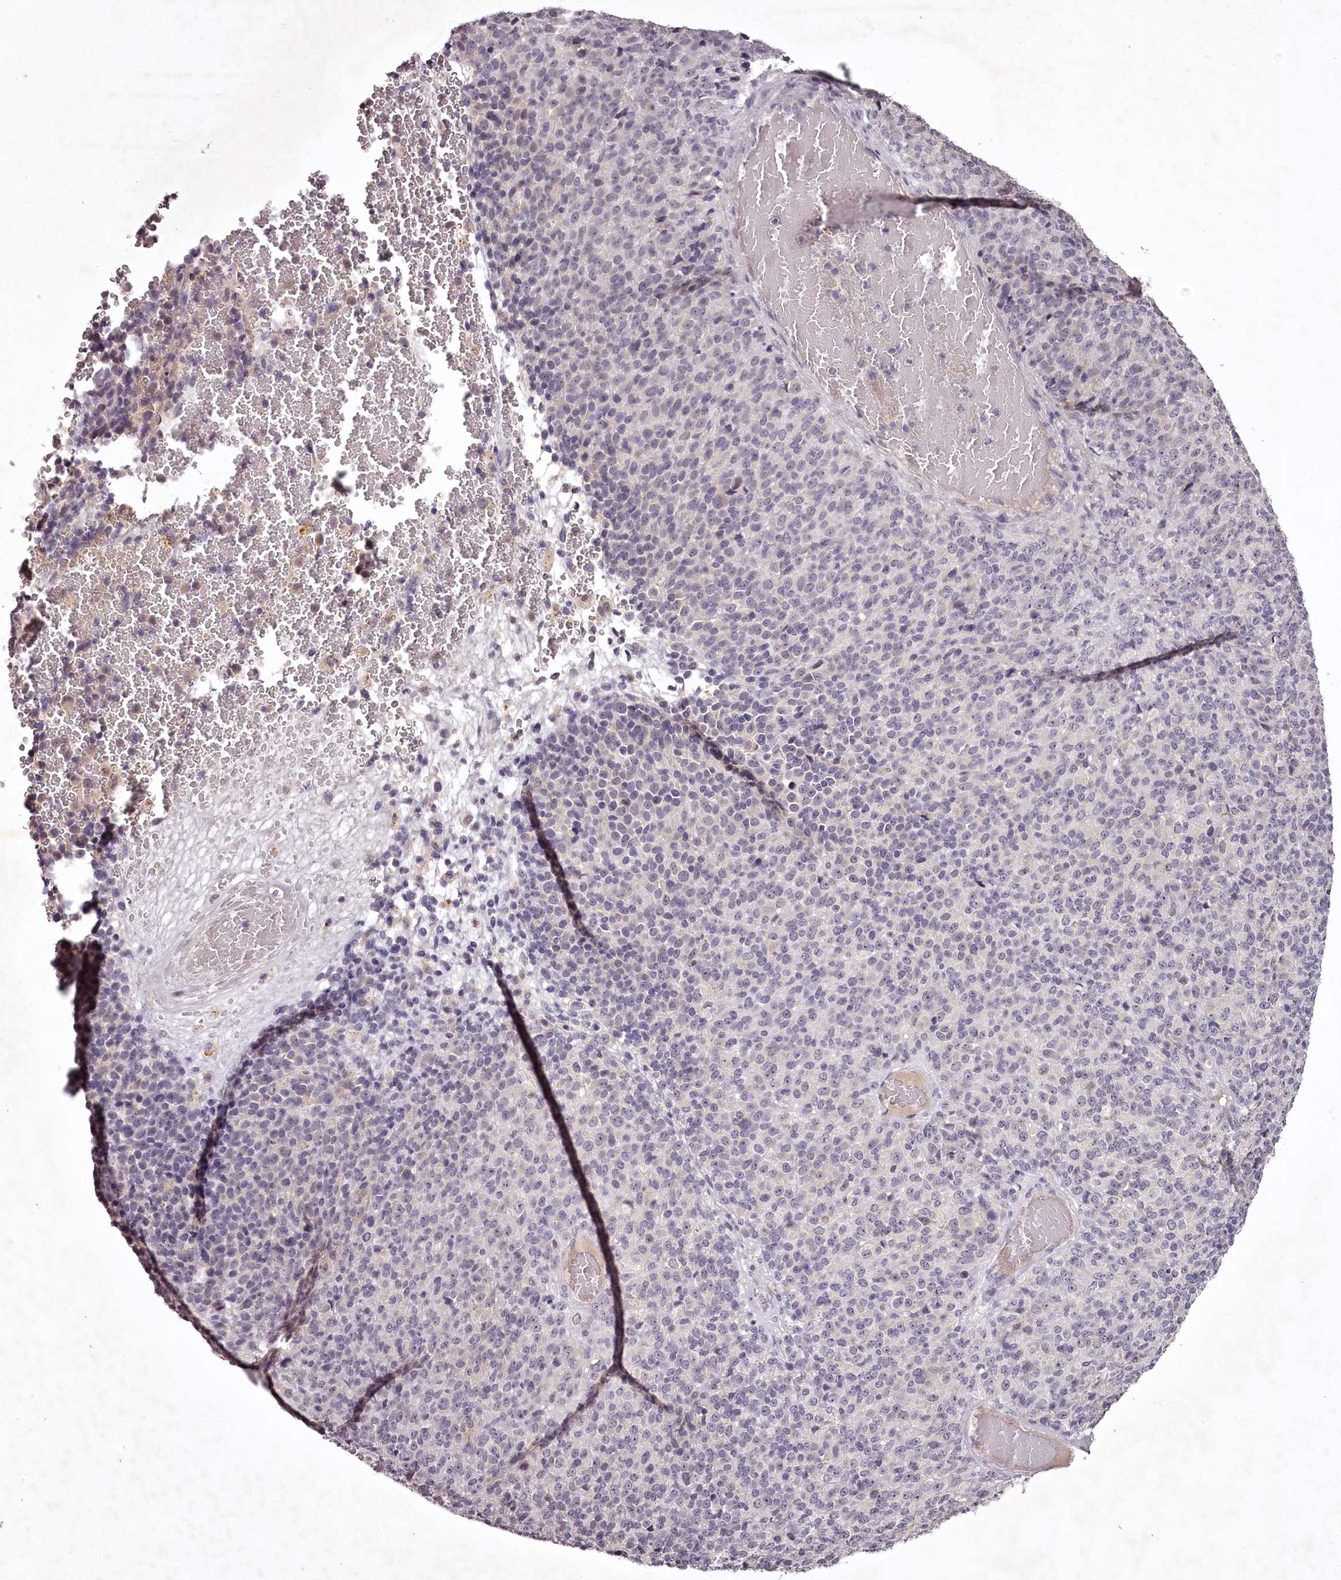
{"staining": {"intensity": "negative", "quantity": "none", "location": "none"}, "tissue": "melanoma", "cell_type": "Tumor cells", "image_type": "cancer", "snomed": [{"axis": "morphology", "description": "Malignant melanoma, Metastatic site"}, {"axis": "topography", "description": "Brain"}], "caption": "This is a micrograph of IHC staining of malignant melanoma (metastatic site), which shows no staining in tumor cells. The staining is performed using DAB (3,3'-diaminobenzidine) brown chromogen with nuclei counter-stained in using hematoxylin.", "gene": "RBMXL2", "patient": {"sex": "female", "age": 56}}